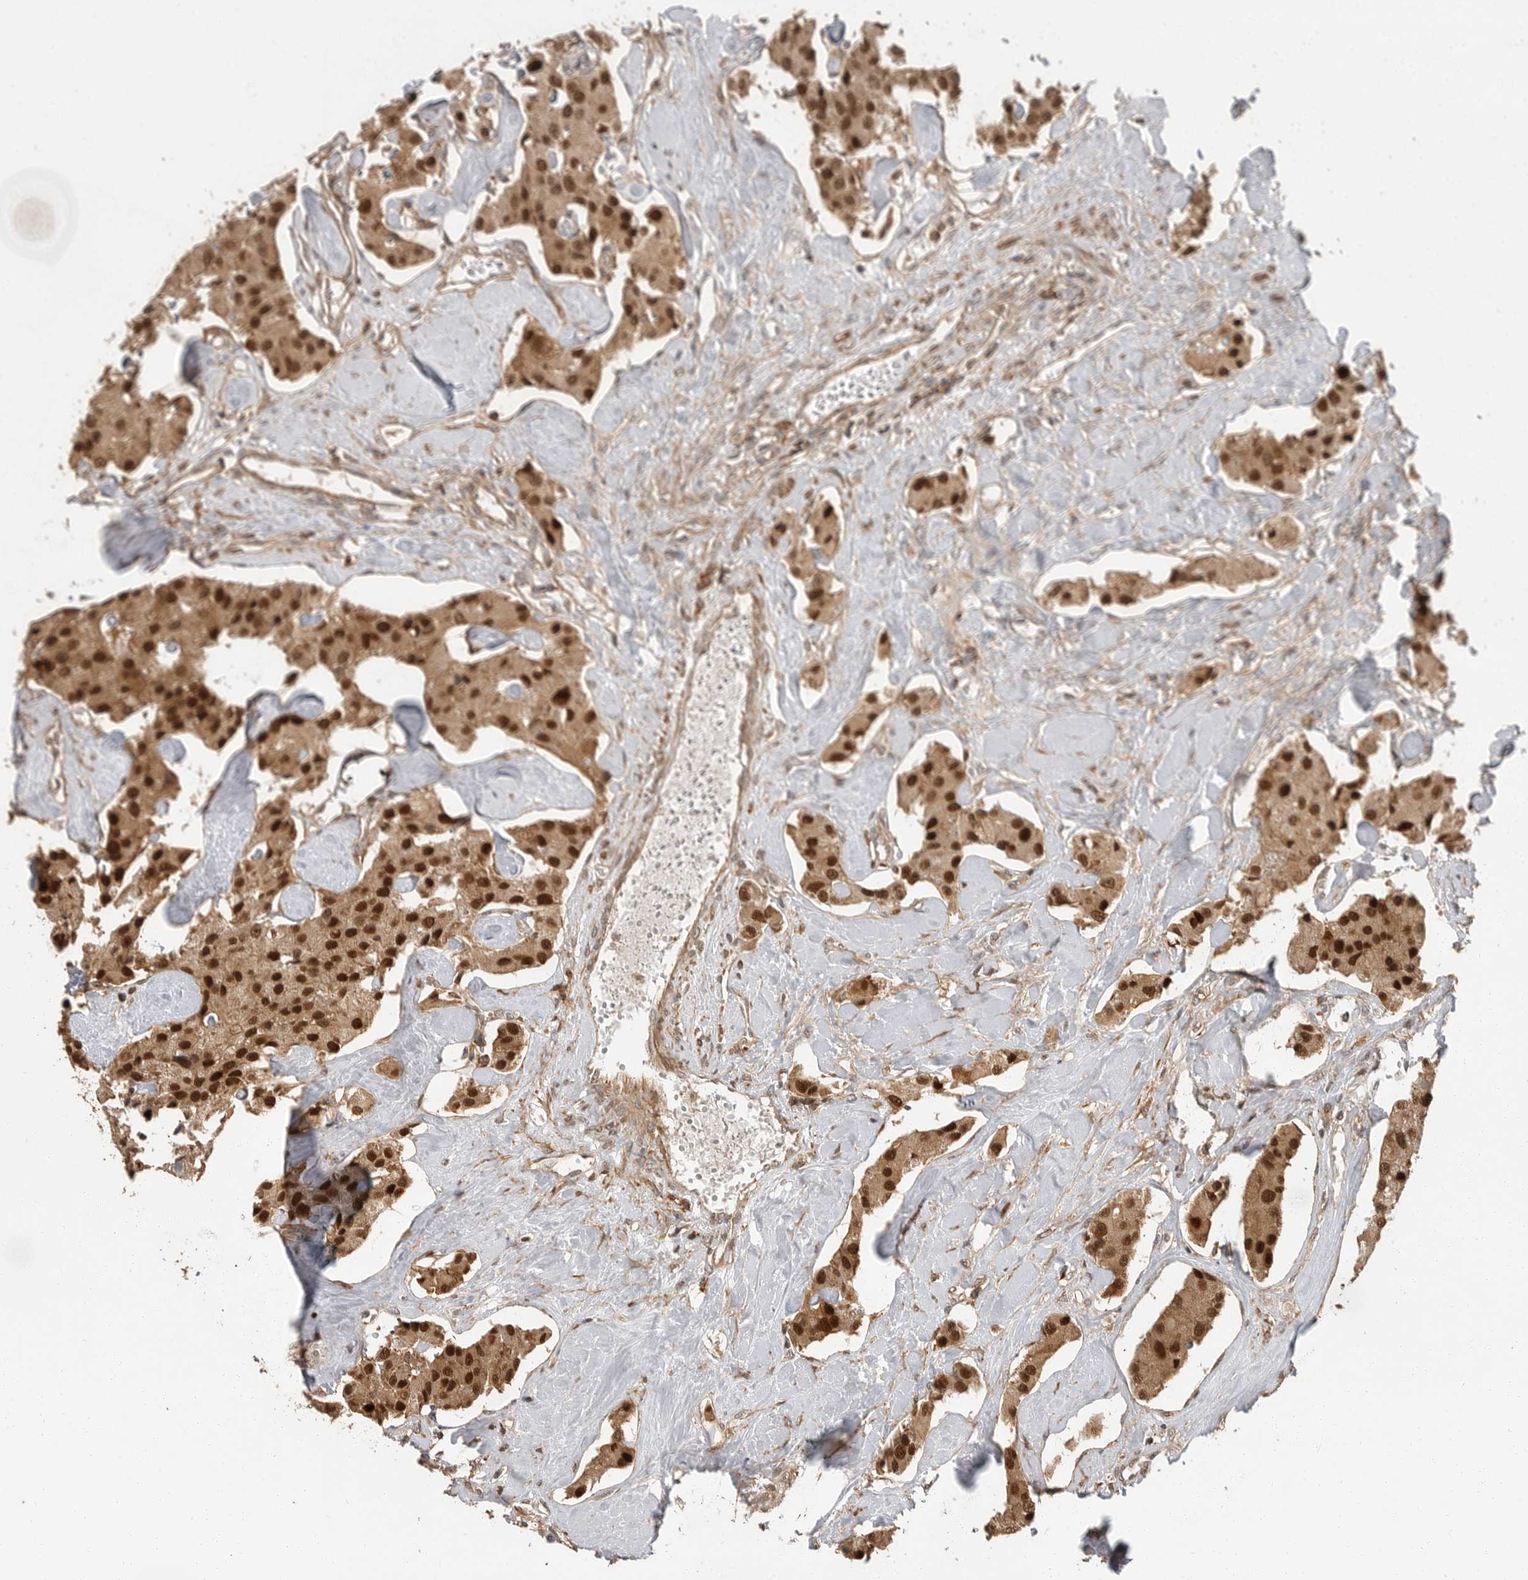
{"staining": {"intensity": "strong", "quantity": ">75%", "location": "cytoplasmic/membranous,nuclear"}, "tissue": "carcinoid", "cell_type": "Tumor cells", "image_type": "cancer", "snomed": [{"axis": "morphology", "description": "Carcinoid, malignant, NOS"}, {"axis": "topography", "description": "Pancreas"}], "caption": "Tumor cells demonstrate strong cytoplasmic/membranous and nuclear expression in about >75% of cells in carcinoid. The protein is stained brown, and the nuclei are stained in blue (DAB (3,3'-diaminobenzidine) IHC with brightfield microscopy, high magnification).", "gene": "ERN1", "patient": {"sex": "male", "age": 41}}